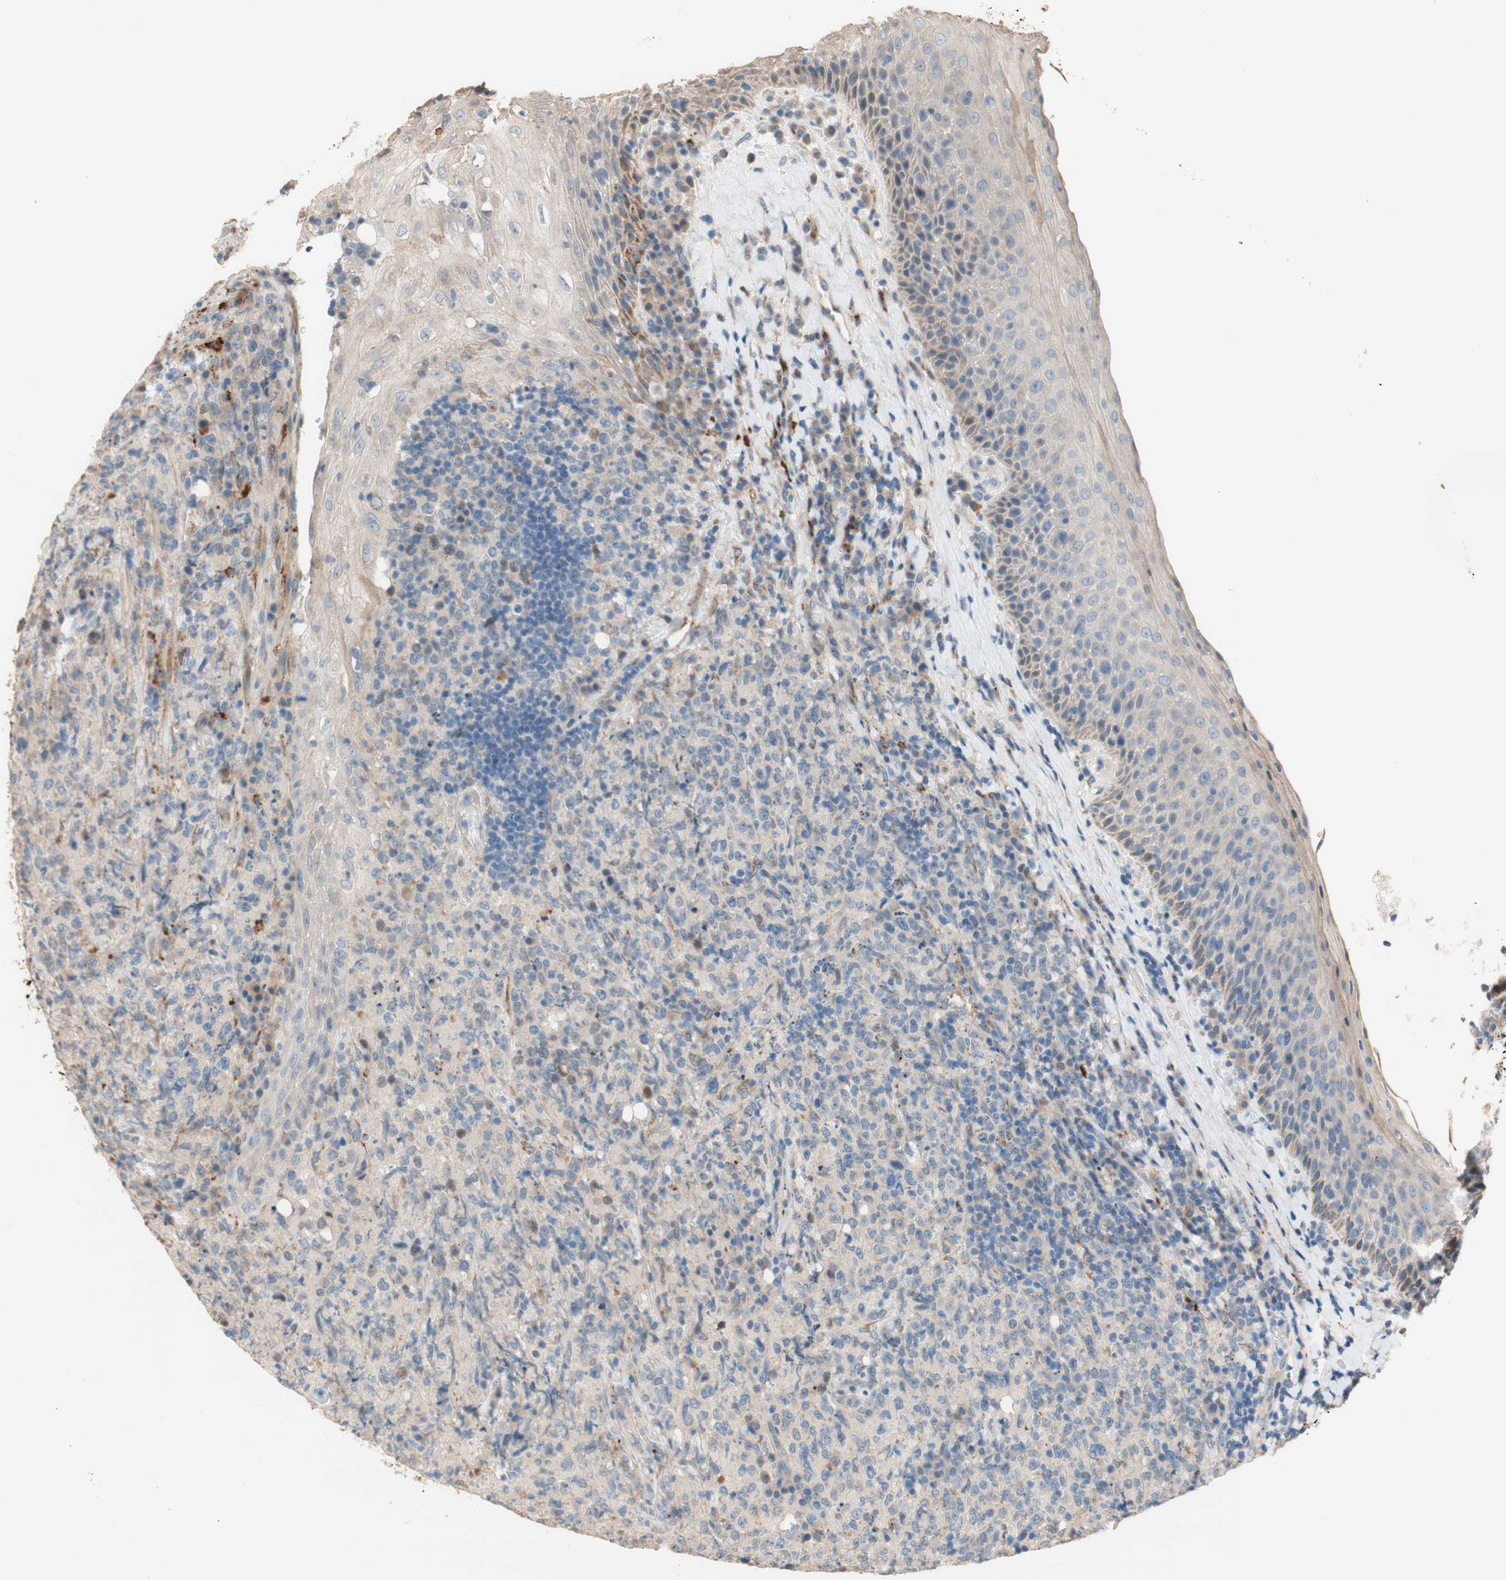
{"staining": {"intensity": "negative", "quantity": "none", "location": "none"}, "tissue": "lymphoma", "cell_type": "Tumor cells", "image_type": "cancer", "snomed": [{"axis": "morphology", "description": "Malignant lymphoma, non-Hodgkin's type, High grade"}, {"axis": "topography", "description": "Tonsil"}], "caption": "Immunohistochemical staining of lymphoma displays no significant positivity in tumor cells. The staining was performed using DAB to visualize the protein expression in brown, while the nuclei were stained in blue with hematoxylin (Magnification: 20x).", "gene": "PTPN21", "patient": {"sex": "female", "age": 36}}